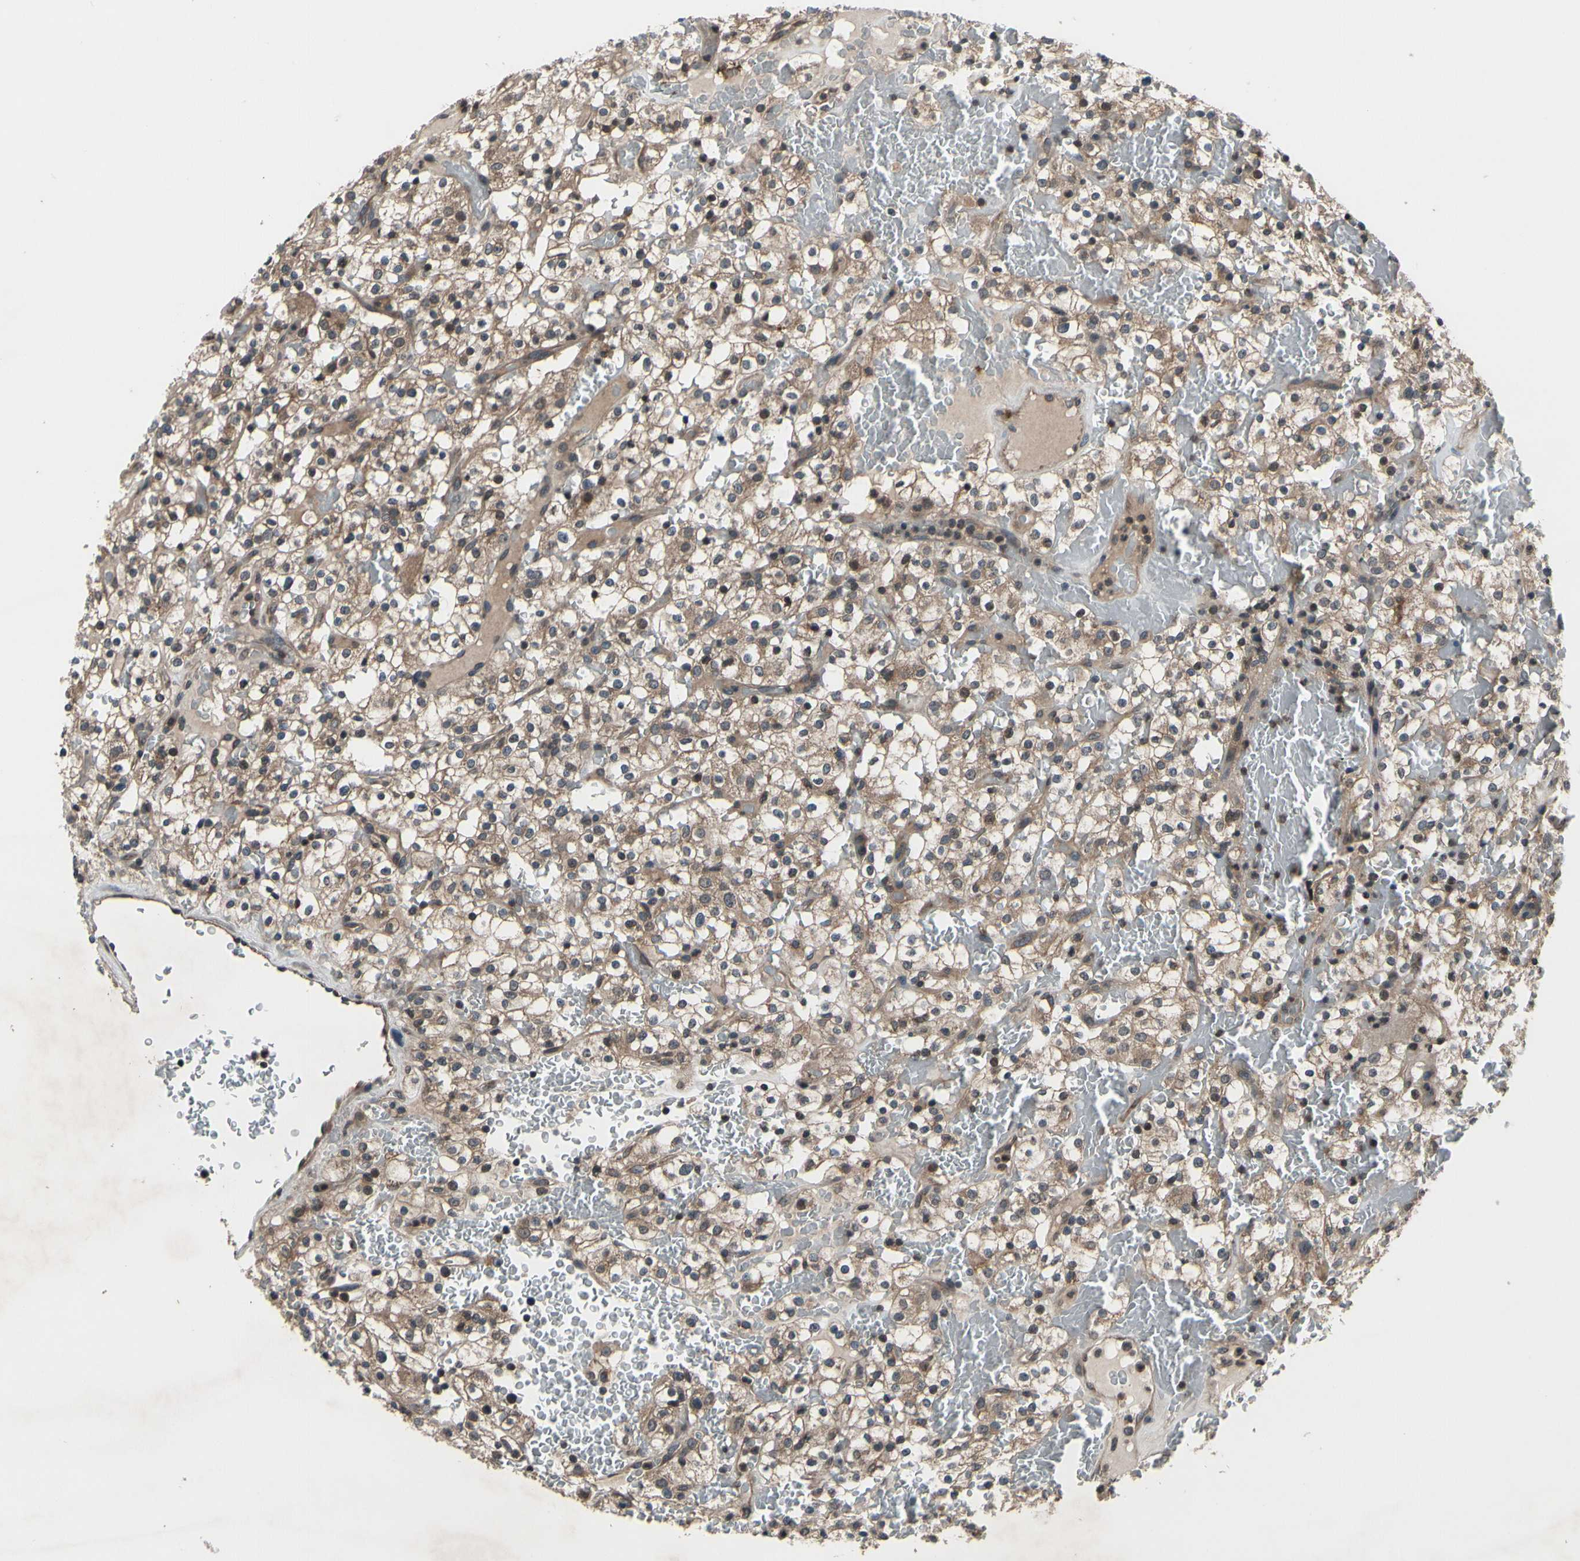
{"staining": {"intensity": "moderate", "quantity": ">75%", "location": "cytoplasmic/membranous"}, "tissue": "renal cancer", "cell_type": "Tumor cells", "image_type": "cancer", "snomed": [{"axis": "morphology", "description": "Normal tissue, NOS"}, {"axis": "morphology", "description": "Adenocarcinoma, NOS"}, {"axis": "topography", "description": "Kidney"}], "caption": "Approximately >75% of tumor cells in human renal cancer (adenocarcinoma) reveal moderate cytoplasmic/membranous protein positivity as visualized by brown immunohistochemical staining.", "gene": "MBTPS2", "patient": {"sex": "female", "age": 72}}